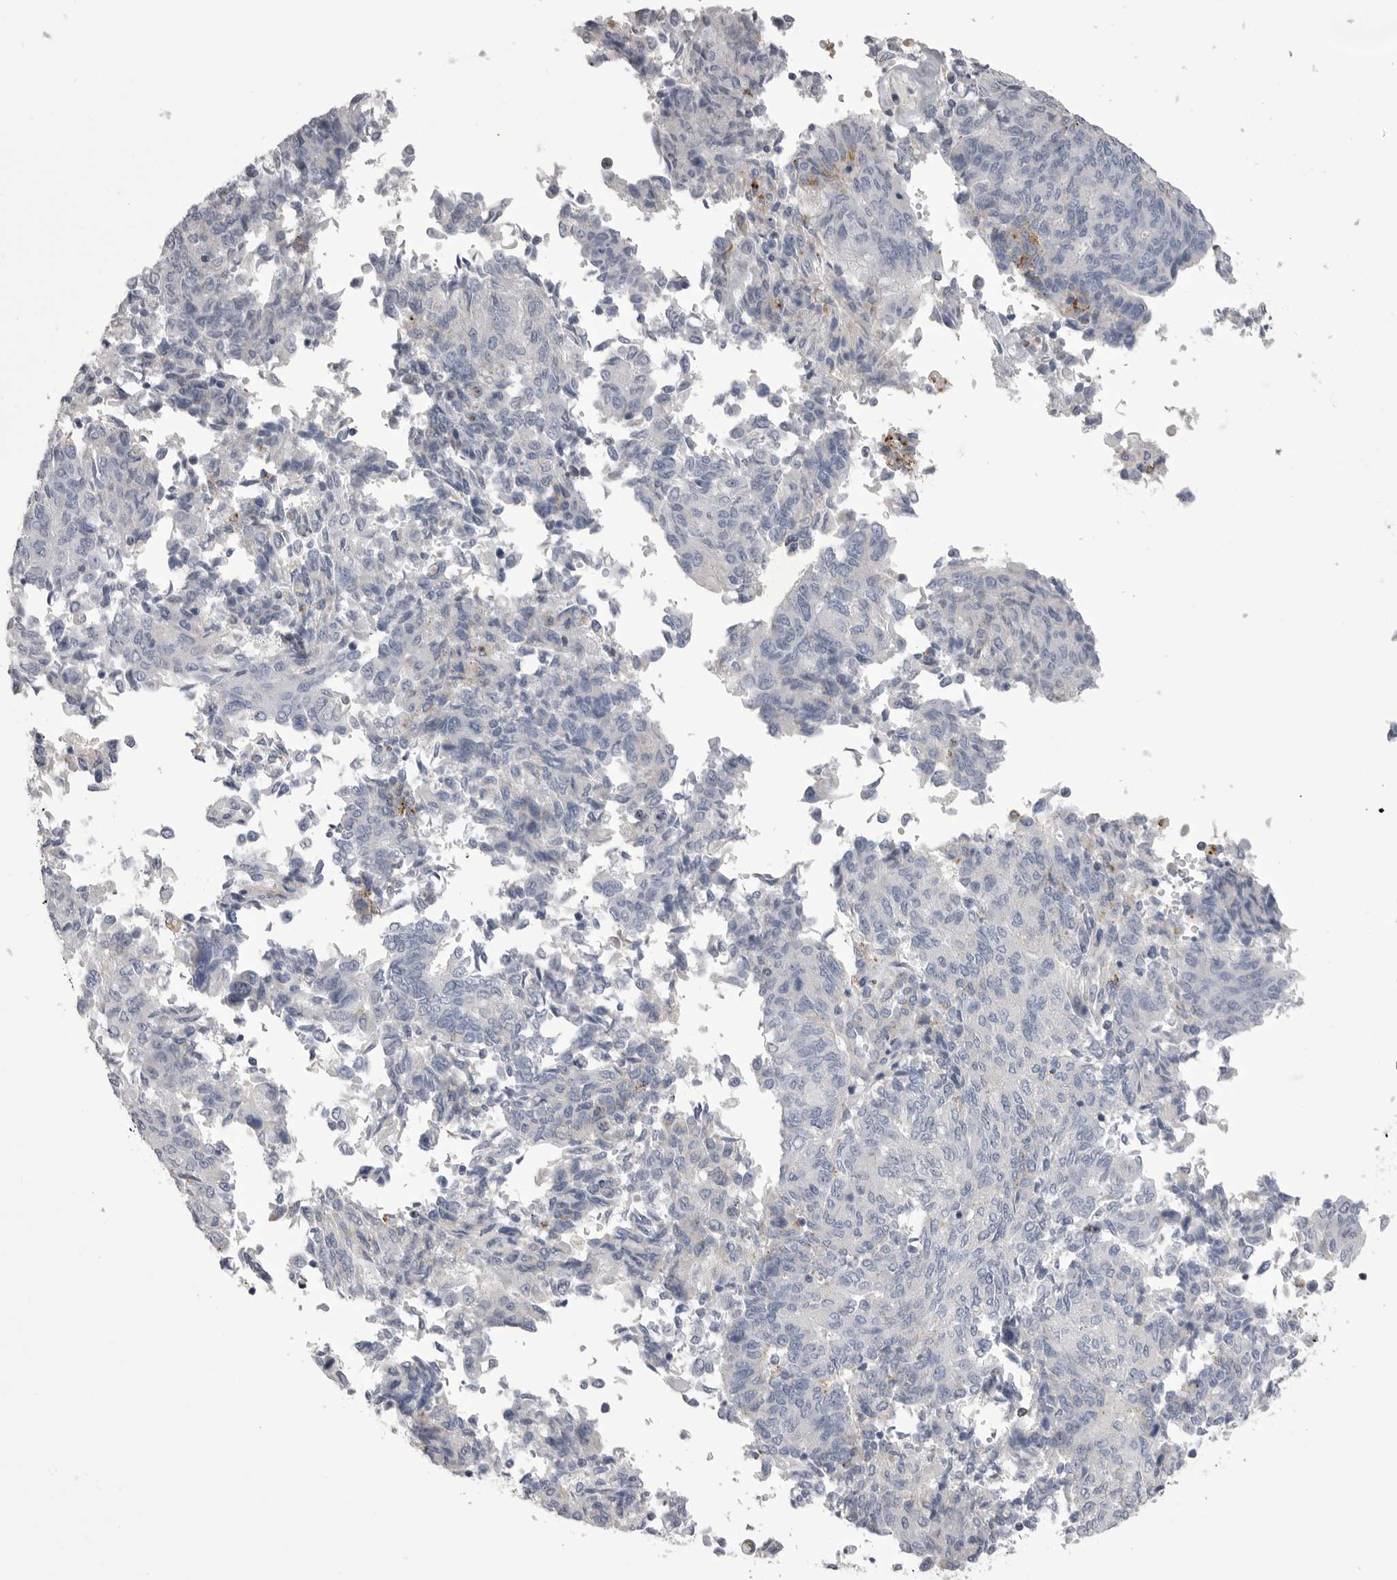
{"staining": {"intensity": "weak", "quantity": "<25%", "location": "cytoplasmic/membranous"}, "tissue": "endometrial cancer", "cell_type": "Tumor cells", "image_type": "cancer", "snomed": [{"axis": "morphology", "description": "Adenocarcinoma, NOS"}, {"axis": "topography", "description": "Endometrium"}], "caption": "The histopathology image shows no staining of tumor cells in endometrial adenocarcinoma.", "gene": "PSPN", "patient": {"sex": "female", "age": 80}}